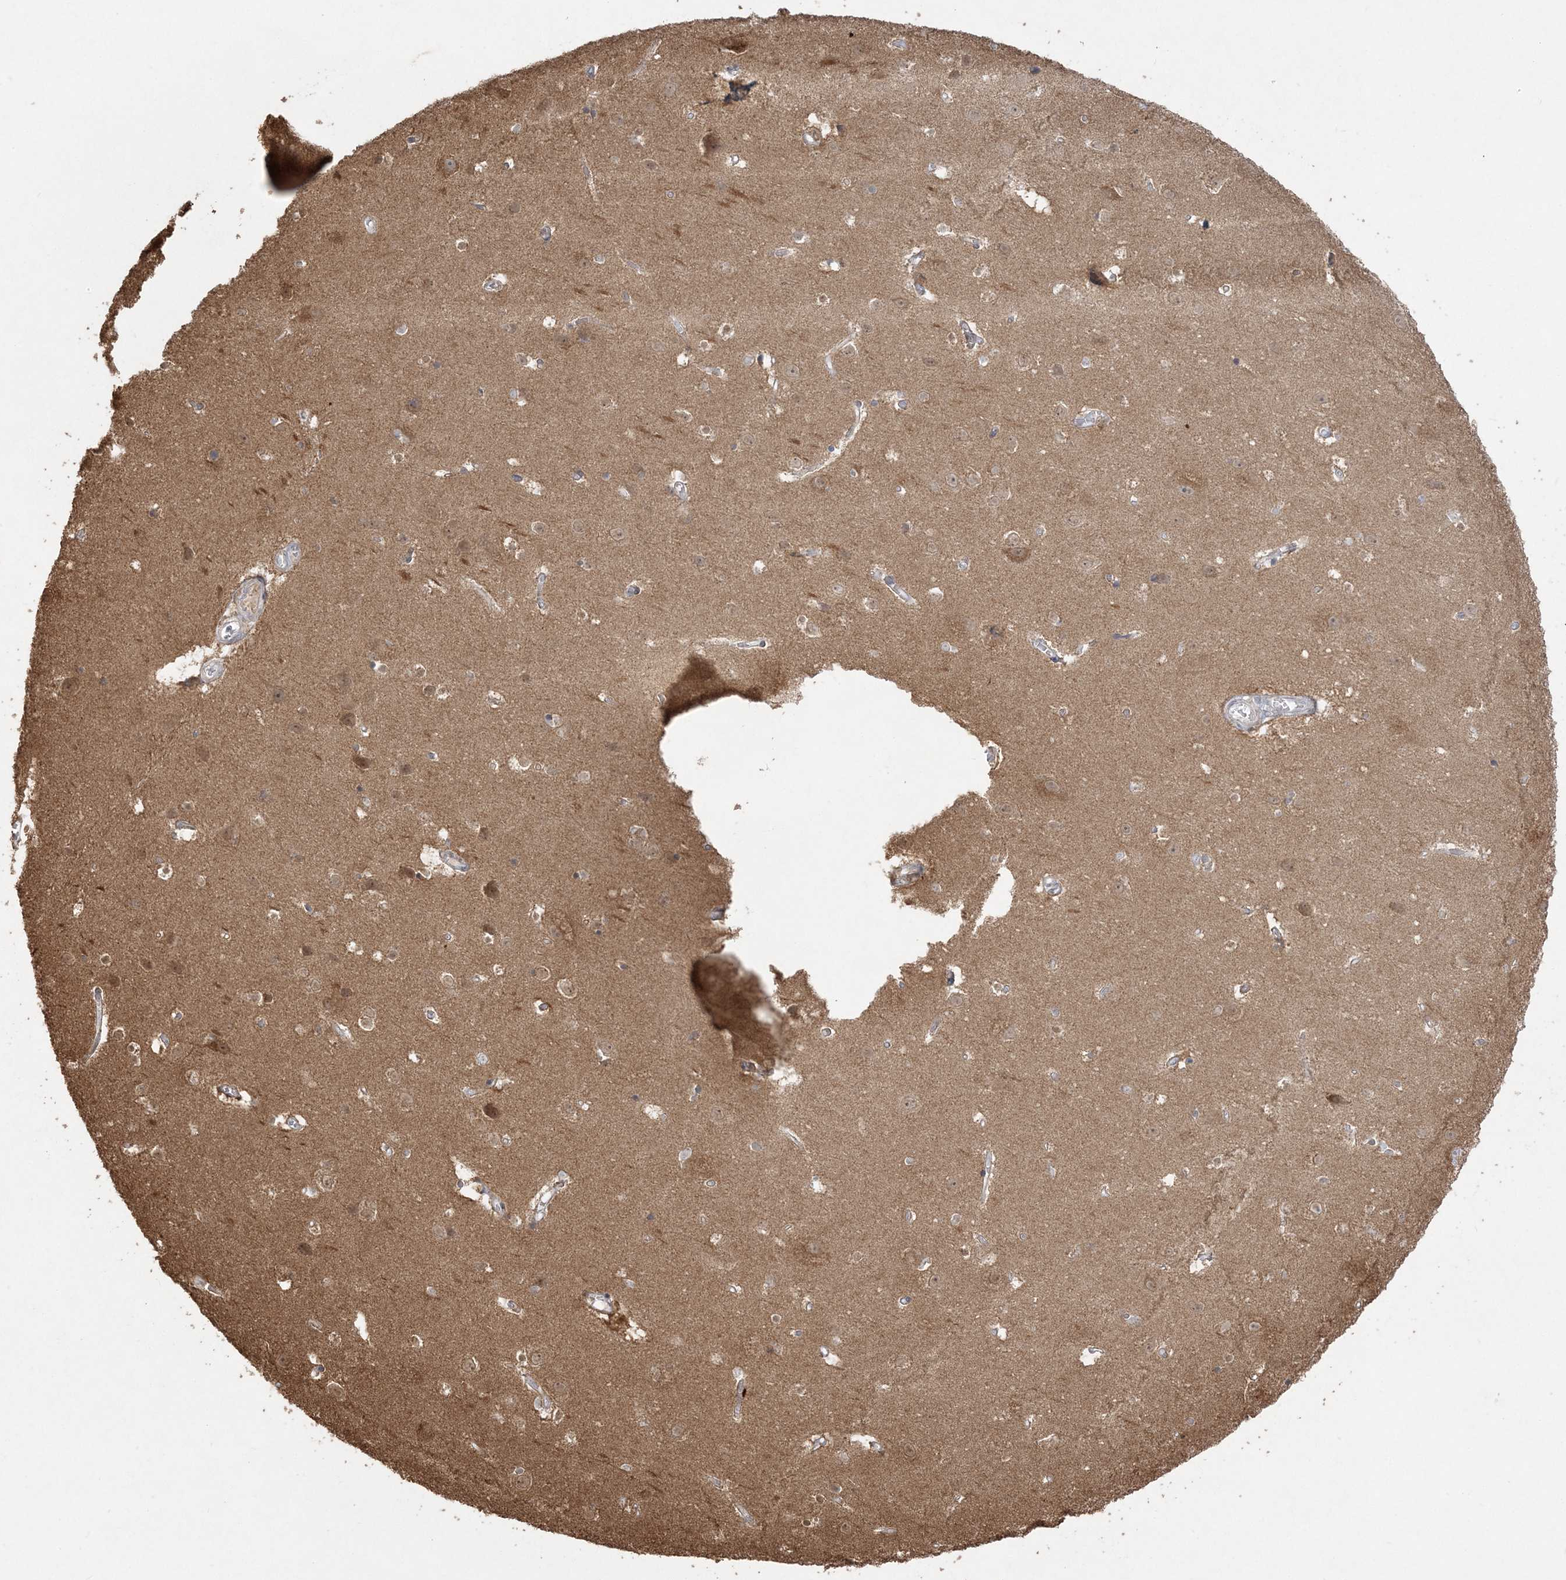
{"staining": {"intensity": "weak", "quantity": ">75%", "location": "cytoplasmic/membranous"}, "tissue": "cerebral cortex", "cell_type": "Endothelial cells", "image_type": "normal", "snomed": [{"axis": "morphology", "description": "Normal tissue, NOS"}, {"axis": "topography", "description": "Cerebral cortex"}], "caption": "Protein staining of unremarkable cerebral cortex shows weak cytoplasmic/membranous expression in about >75% of endothelial cells.", "gene": "ZC3H6", "patient": {"sex": "male", "age": 54}}